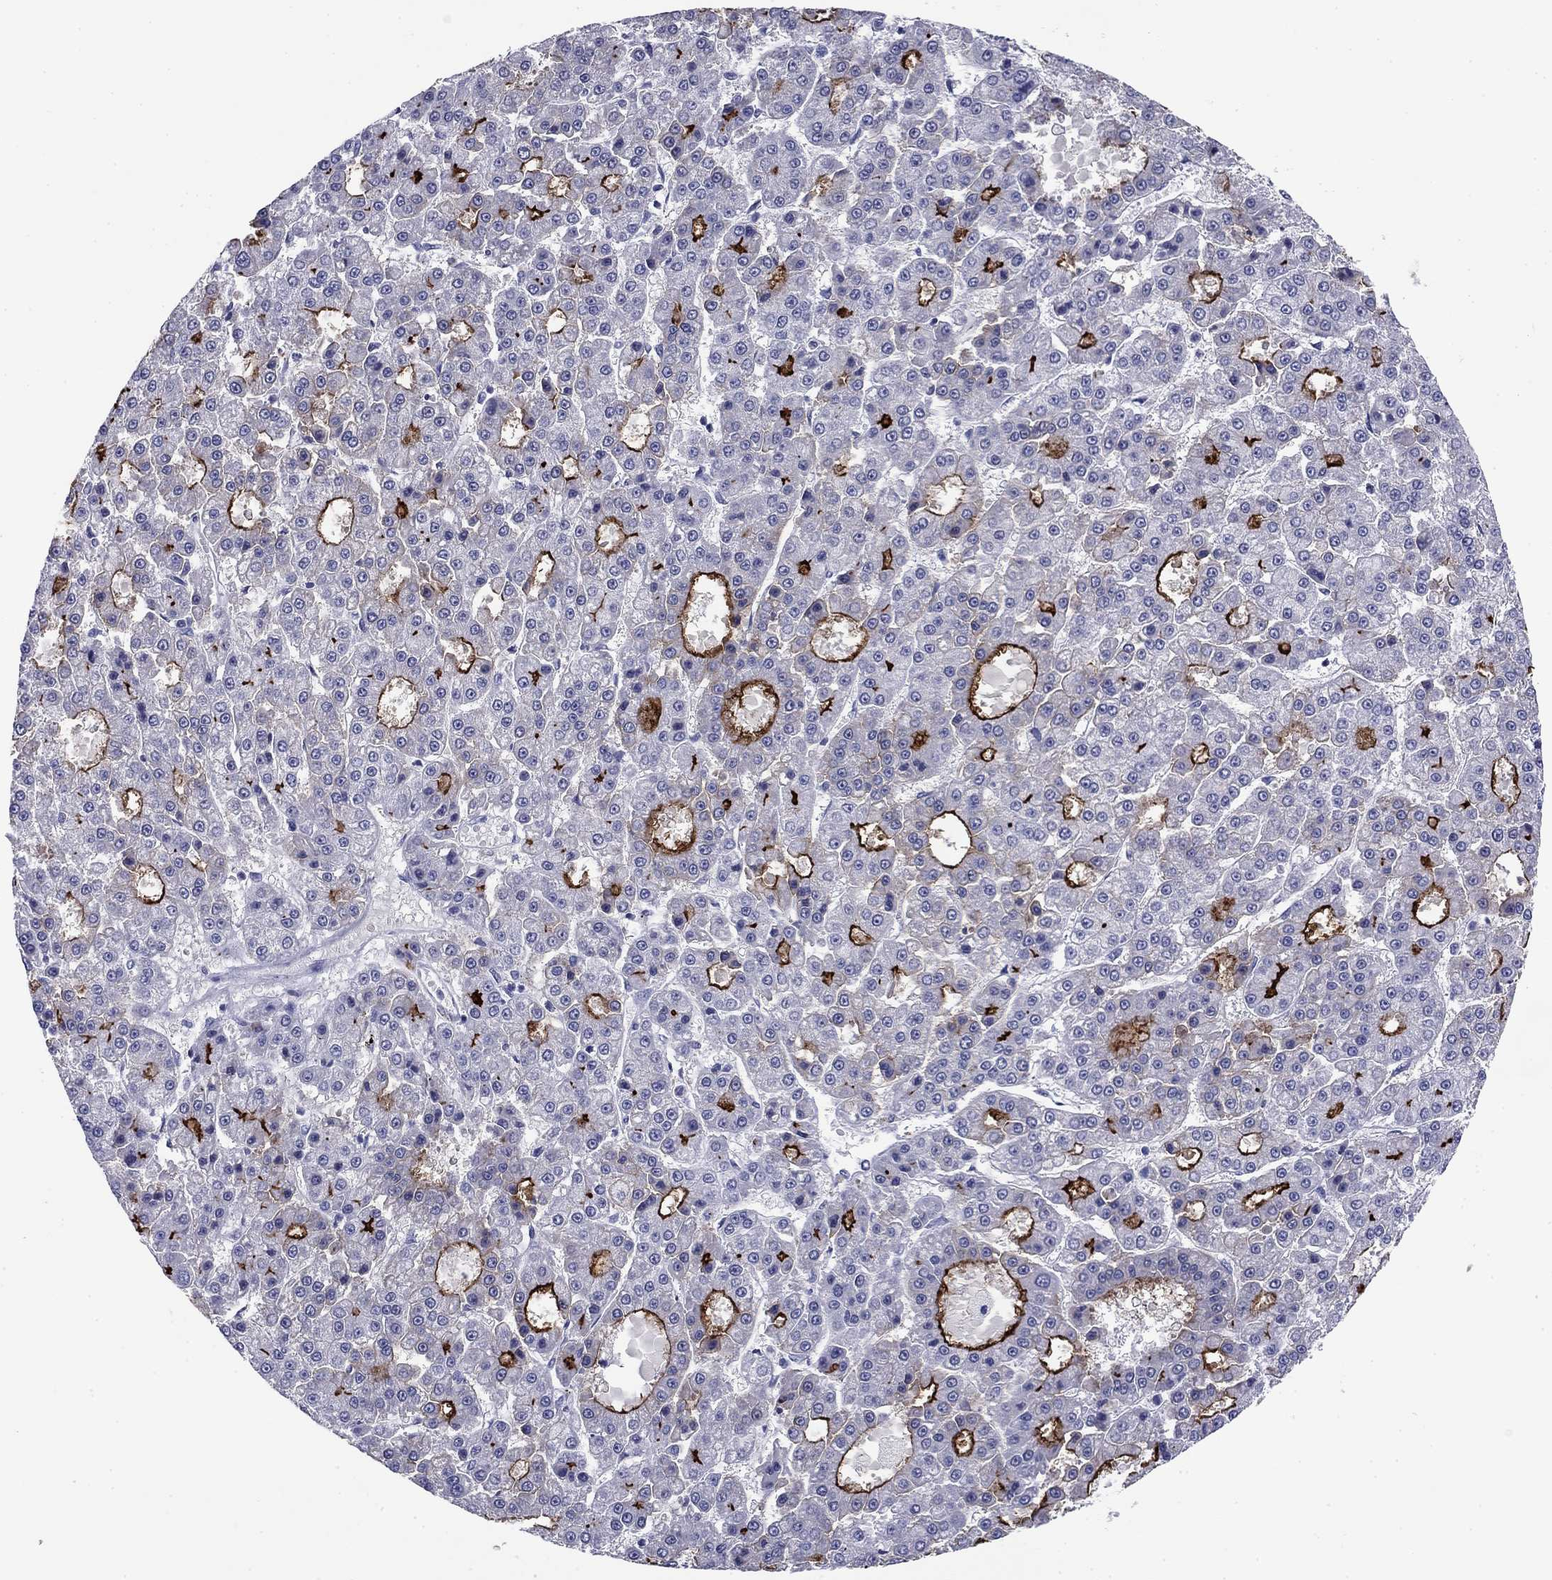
{"staining": {"intensity": "strong", "quantity": "<25%", "location": "cytoplasmic/membranous"}, "tissue": "liver cancer", "cell_type": "Tumor cells", "image_type": "cancer", "snomed": [{"axis": "morphology", "description": "Carcinoma, Hepatocellular, NOS"}, {"axis": "topography", "description": "Liver"}], "caption": "Tumor cells exhibit strong cytoplasmic/membranous staining in about <25% of cells in liver hepatocellular carcinoma.", "gene": "ABCC2", "patient": {"sex": "male", "age": 70}}